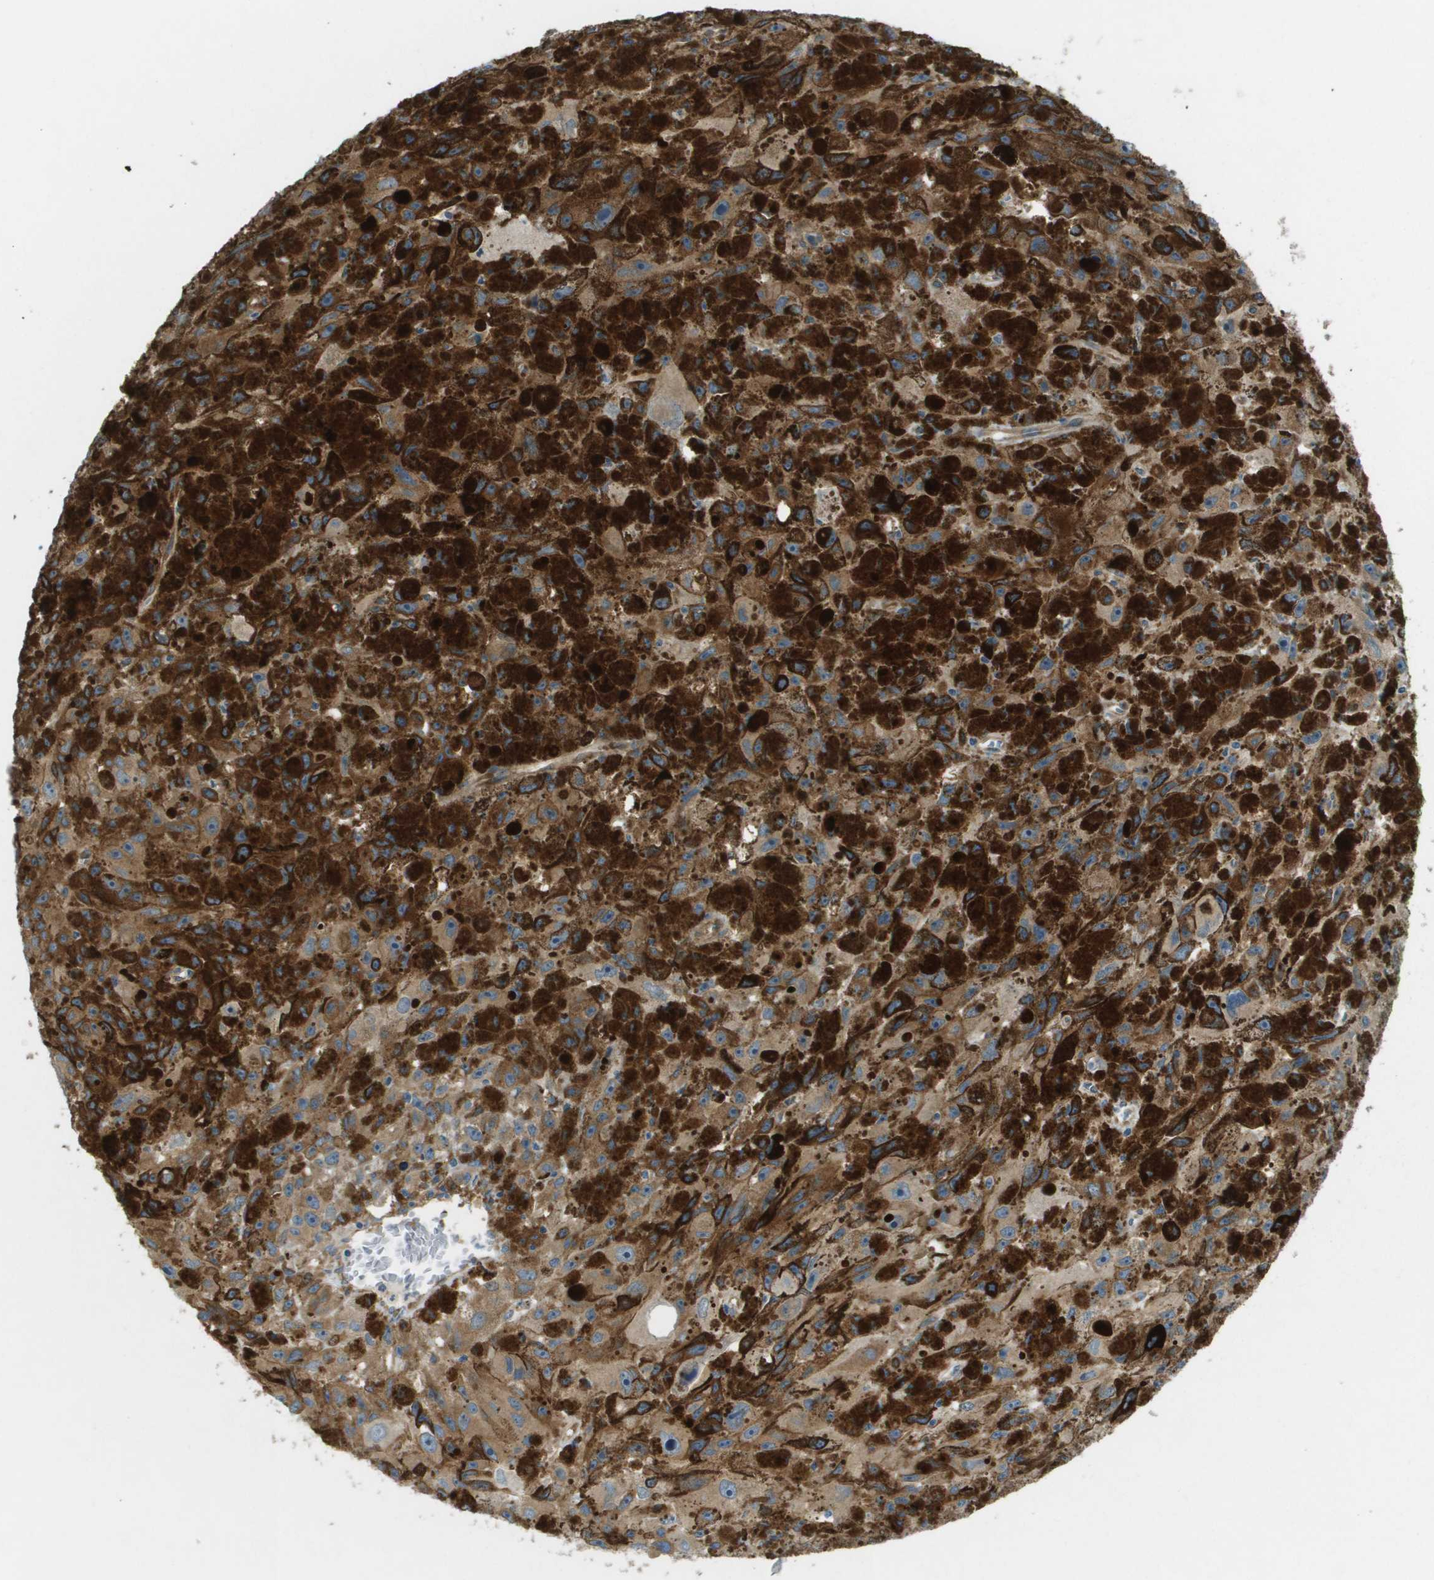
{"staining": {"intensity": "weak", "quantity": ">75%", "location": "cytoplasmic/membranous"}, "tissue": "melanoma", "cell_type": "Tumor cells", "image_type": "cancer", "snomed": [{"axis": "morphology", "description": "Malignant melanoma, NOS"}, {"axis": "topography", "description": "Skin"}], "caption": "Approximately >75% of tumor cells in malignant melanoma demonstrate weak cytoplasmic/membranous protein staining as visualized by brown immunohistochemical staining.", "gene": "CORO1B", "patient": {"sex": "female", "age": 104}}